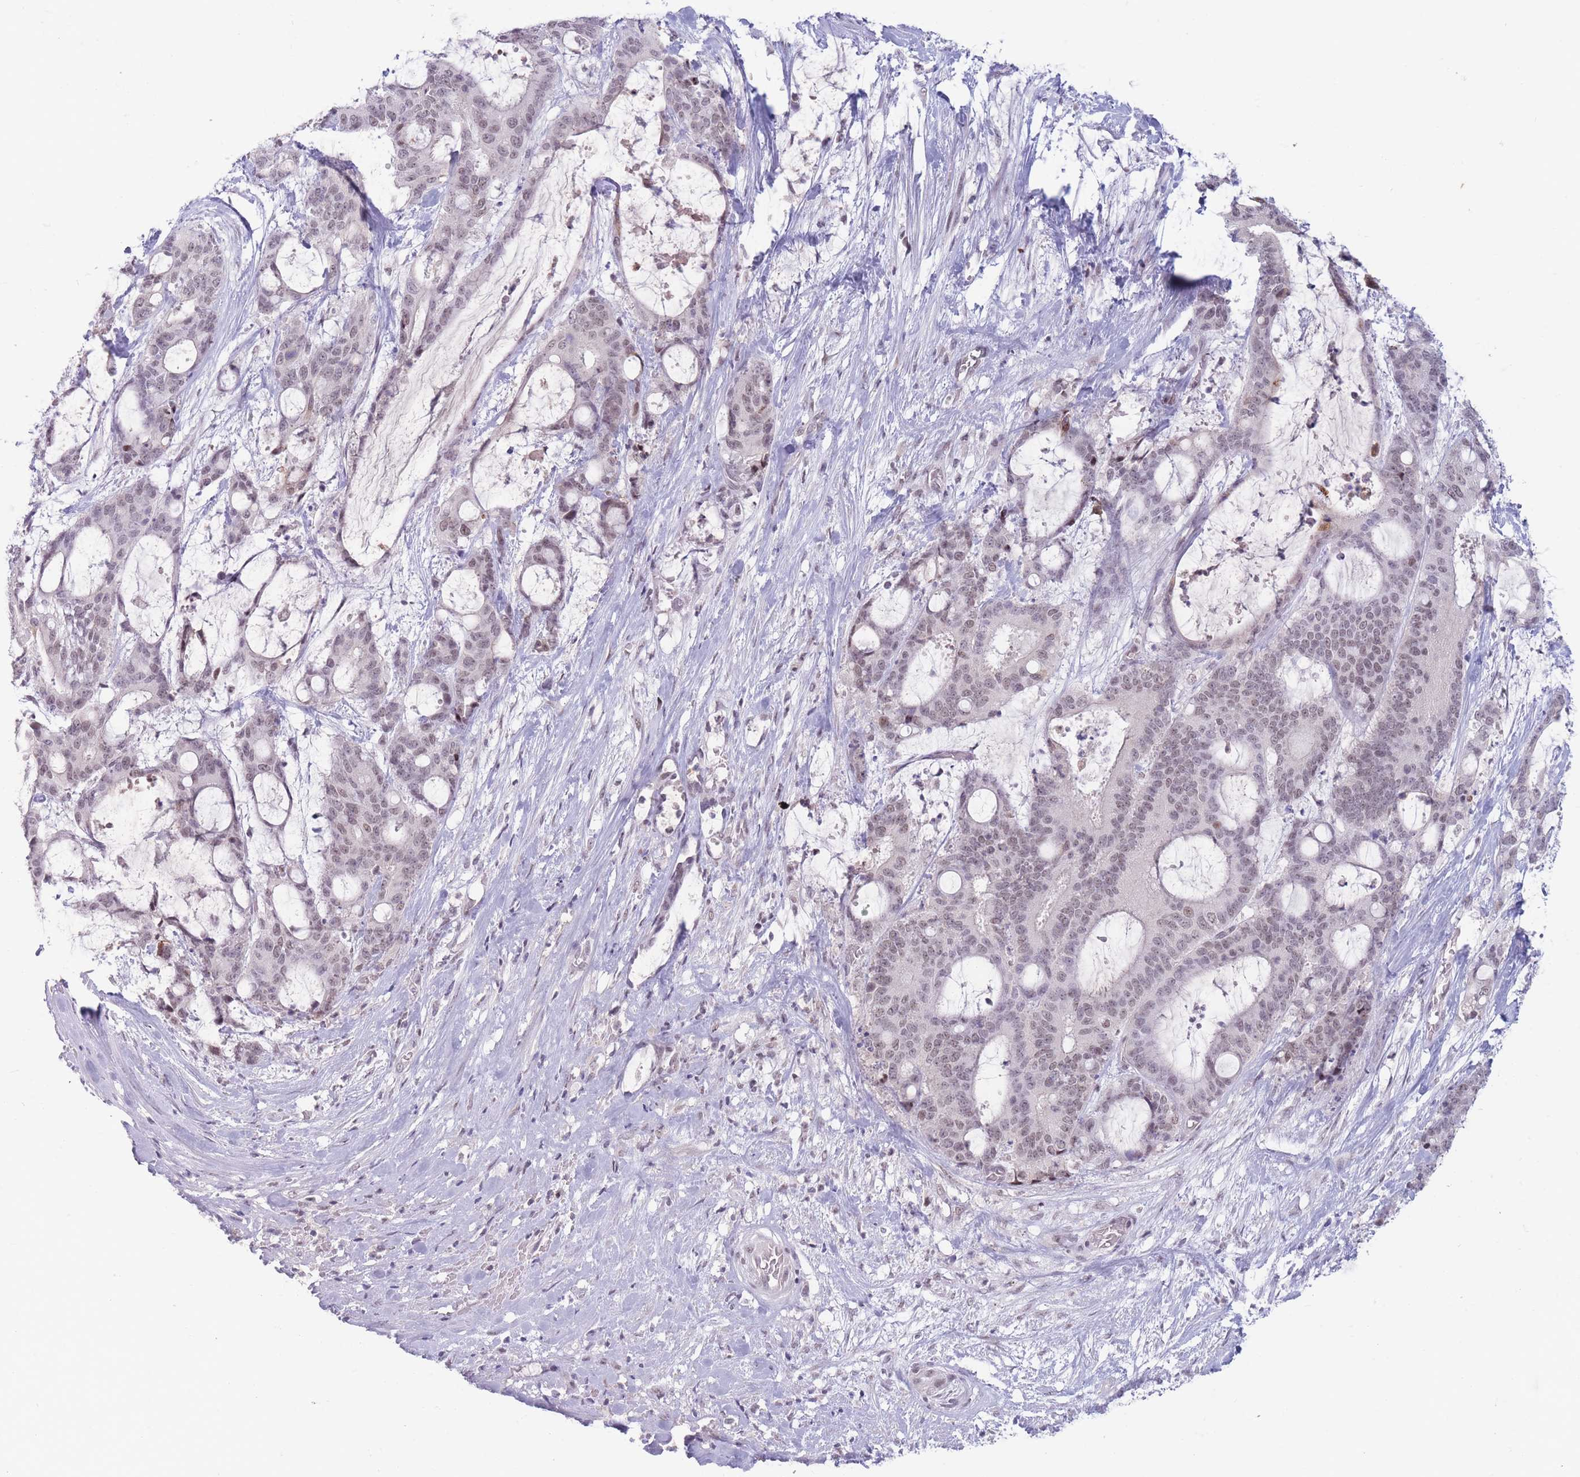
{"staining": {"intensity": "weak", "quantity": "25%-75%", "location": "nuclear"}, "tissue": "liver cancer", "cell_type": "Tumor cells", "image_type": "cancer", "snomed": [{"axis": "morphology", "description": "Normal tissue, NOS"}, {"axis": "morphology", "description": "Cholangiocarcinoma"}, {"axis": "topography", "description": "Liver"}, {"axis": "topography", "description": "Peripheral nerve tissue"}], "caption": "An image of liver cancer (cholangiocarcinoma) stained for a protein exhibits weak nuclear brown staining in tumor cells.", "gene": "ARID3B", "patient": {"sex": "female", "age": 73}}